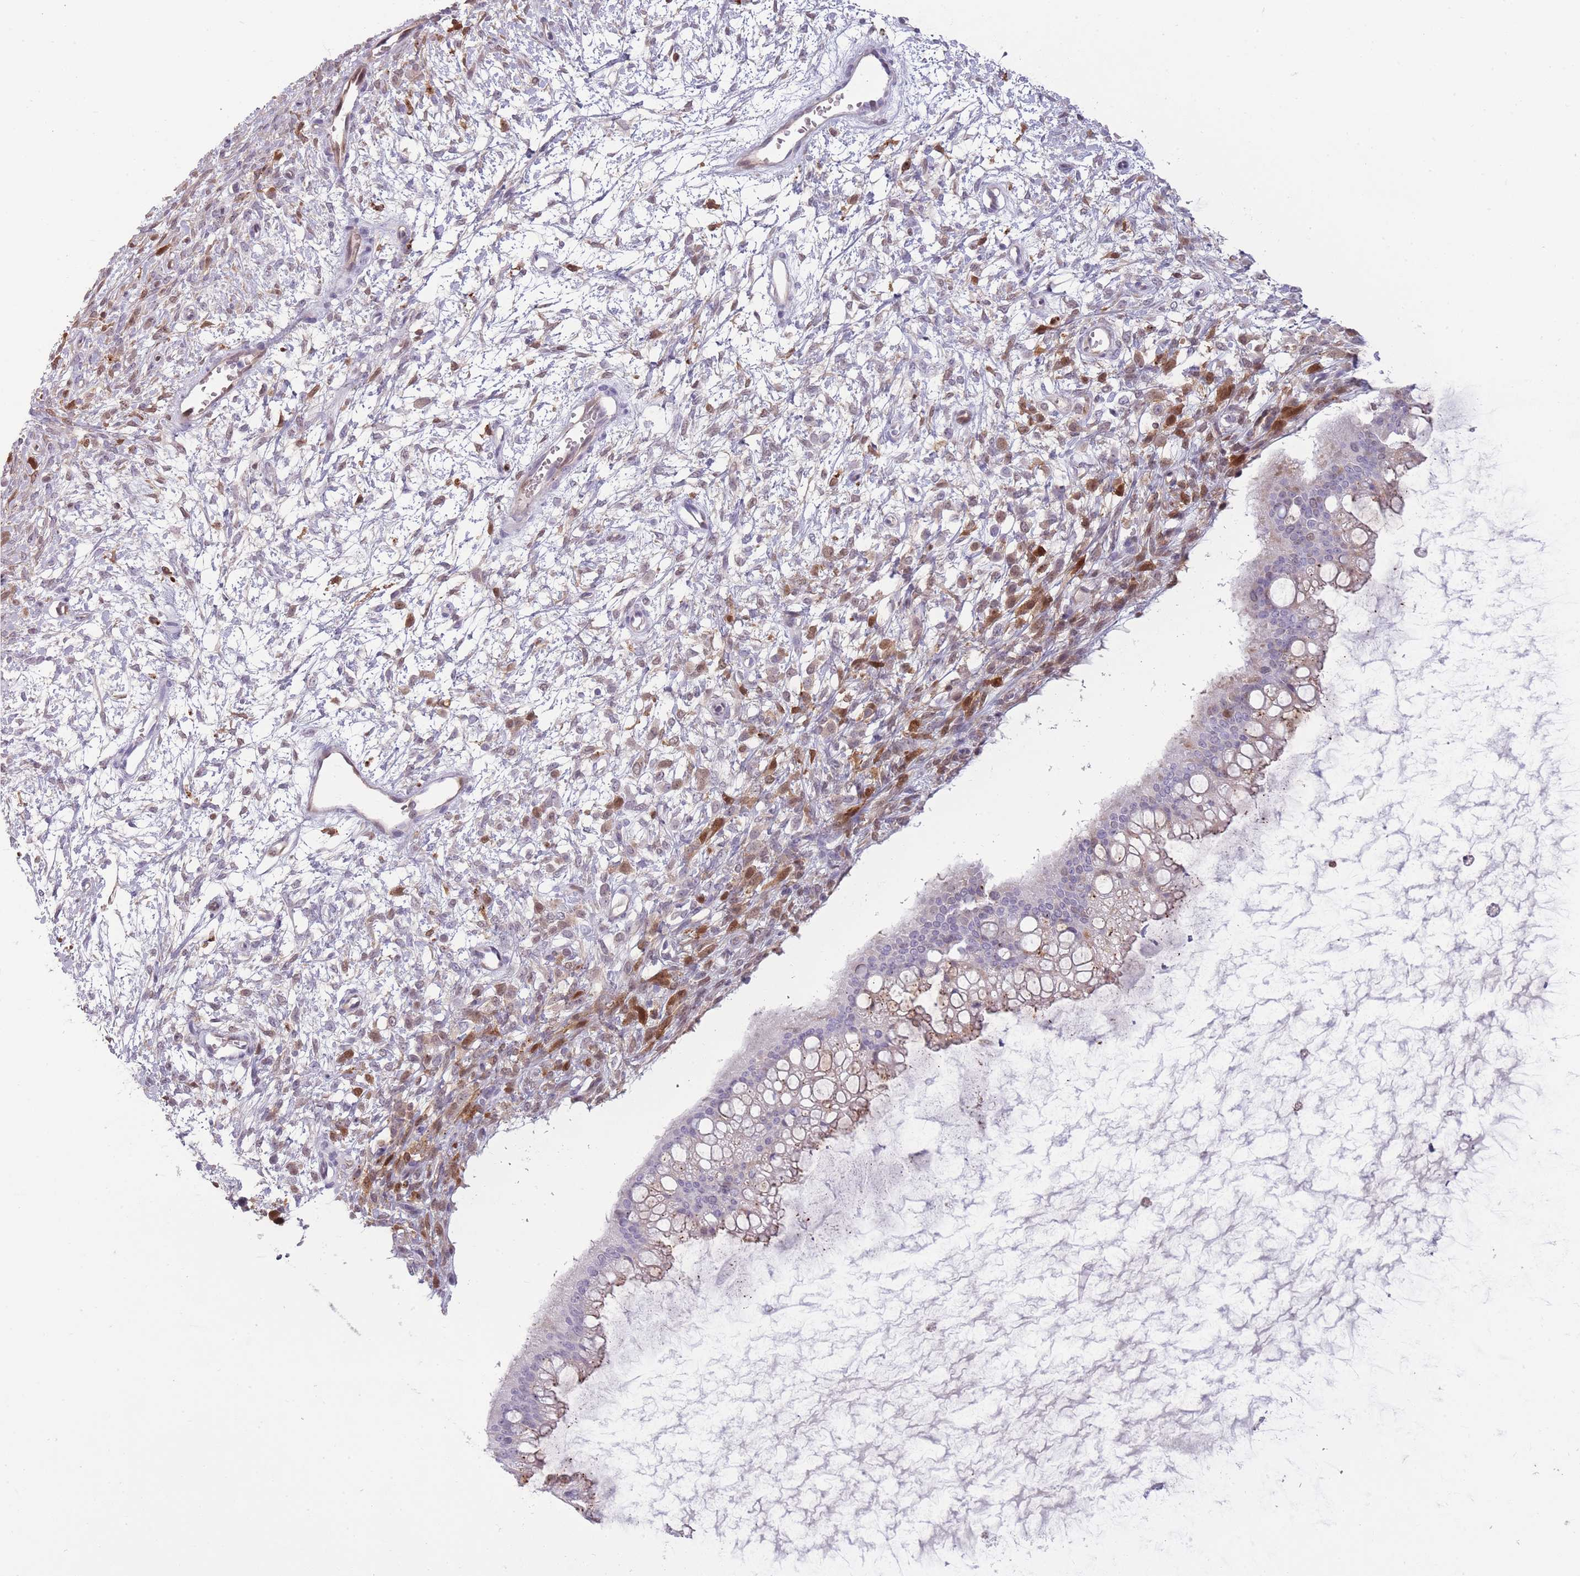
{"staining": {"intensity": "weak", "quantity": "25%-75%", "location": "cytoplasmic/membranous,nuclear"}, "tissue": "ovarian cancer", "cell_type": "Tumor cells", "image_type": "cancer", "snomed": [{"axis": "morphology", "description": "Cystadenocarcinoma, mucinous, NOS"}, {"axis": "topography", "description": "Ovary"}], "caption": "Ovarian cancer stained with DAB (3,3'-diaminobenzidine) immunohistochemistry shows low levels of weak cytoplasmic/membranous and nuclear staining in approximately 25%-75% of tumor cells. (Brightfield microscopy of DAB IHC at high magnification).", "gene": "LGALS9", "patient": {"sex": "female", "age": 73}}